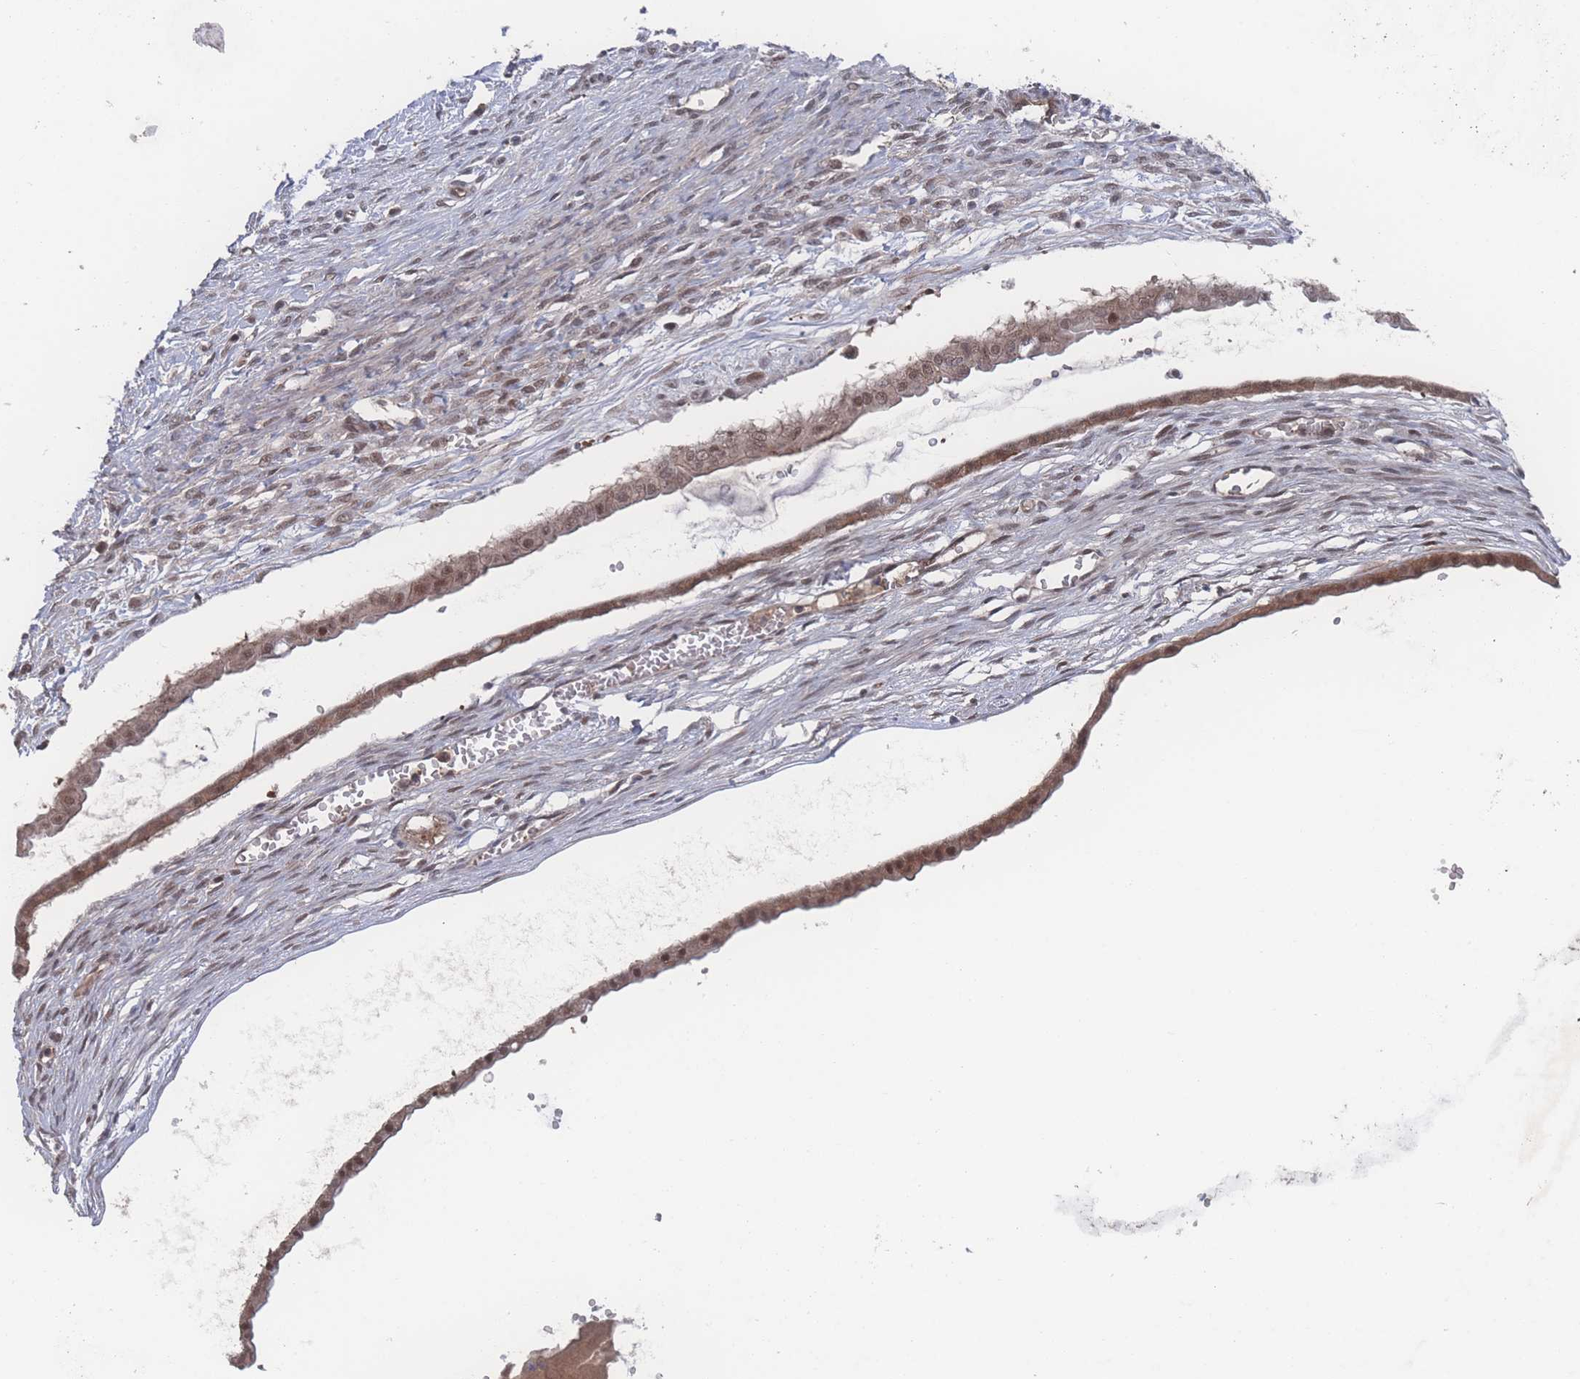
{"staining": {"intensity": "weak", "quantity": ">75%", "location": "nuclear"}, "tissue": "ovarian cancer", "cell_type": "Tumor cells", "image_type": "cancer", "snomed": [{"axis": "morphology", "description": "Cystadenocarcinoma, mucinous, NOS"}, {"axis": "topography", "description": "Ovary"}], "caption": "IHC of human ovarian cancer displays low levels of weak nuclear staining in about >75% of tumor cells. Nuclei are stained in blue.", "gene": "PSMA1", "patient": {"sex": "female", "age": 73}}